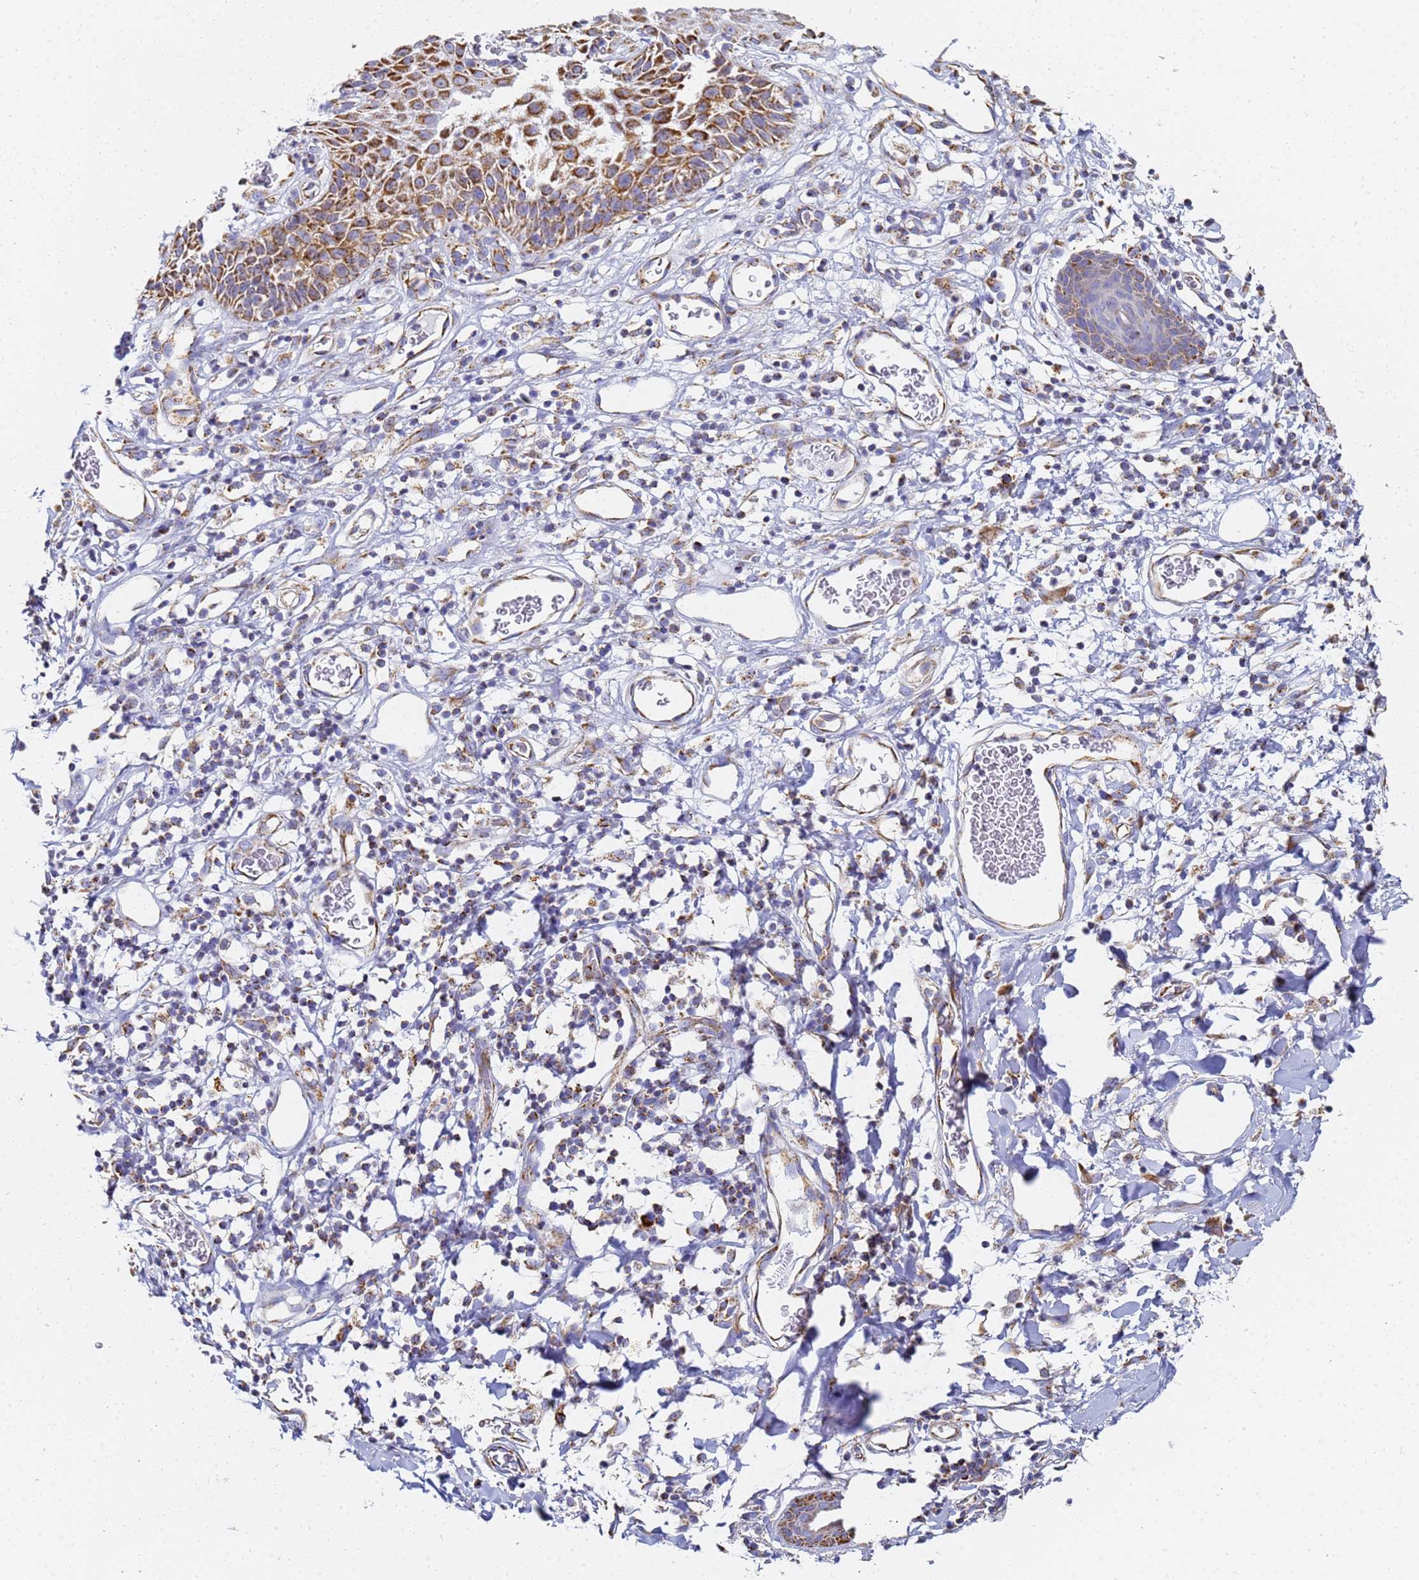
{"staining": {"intensity": "strong", "quantity": ">75%", "location": "cytoplasmic/membranous"}, "tissue": "skin", "cell_type": "Epidermal cells", "image_type": "normal", "snomed": [{"axis": "morphology", "description": "Normal tissue, NOS"}, {"axis": "topography", "description": "Vulva"}], "caption": "High-magnification brightfield microscopy of unremarkable skin stained with DAB (3,3'-diaminobenzidine) (brown) and counterstained with hematoxylin (blue). epidermal cells exhibit strong cytoplasmic/membranous positivity is identified in about>75% of cells.", "gene": "CNIH4", "patient": {"sex": "female", "age": 68}}